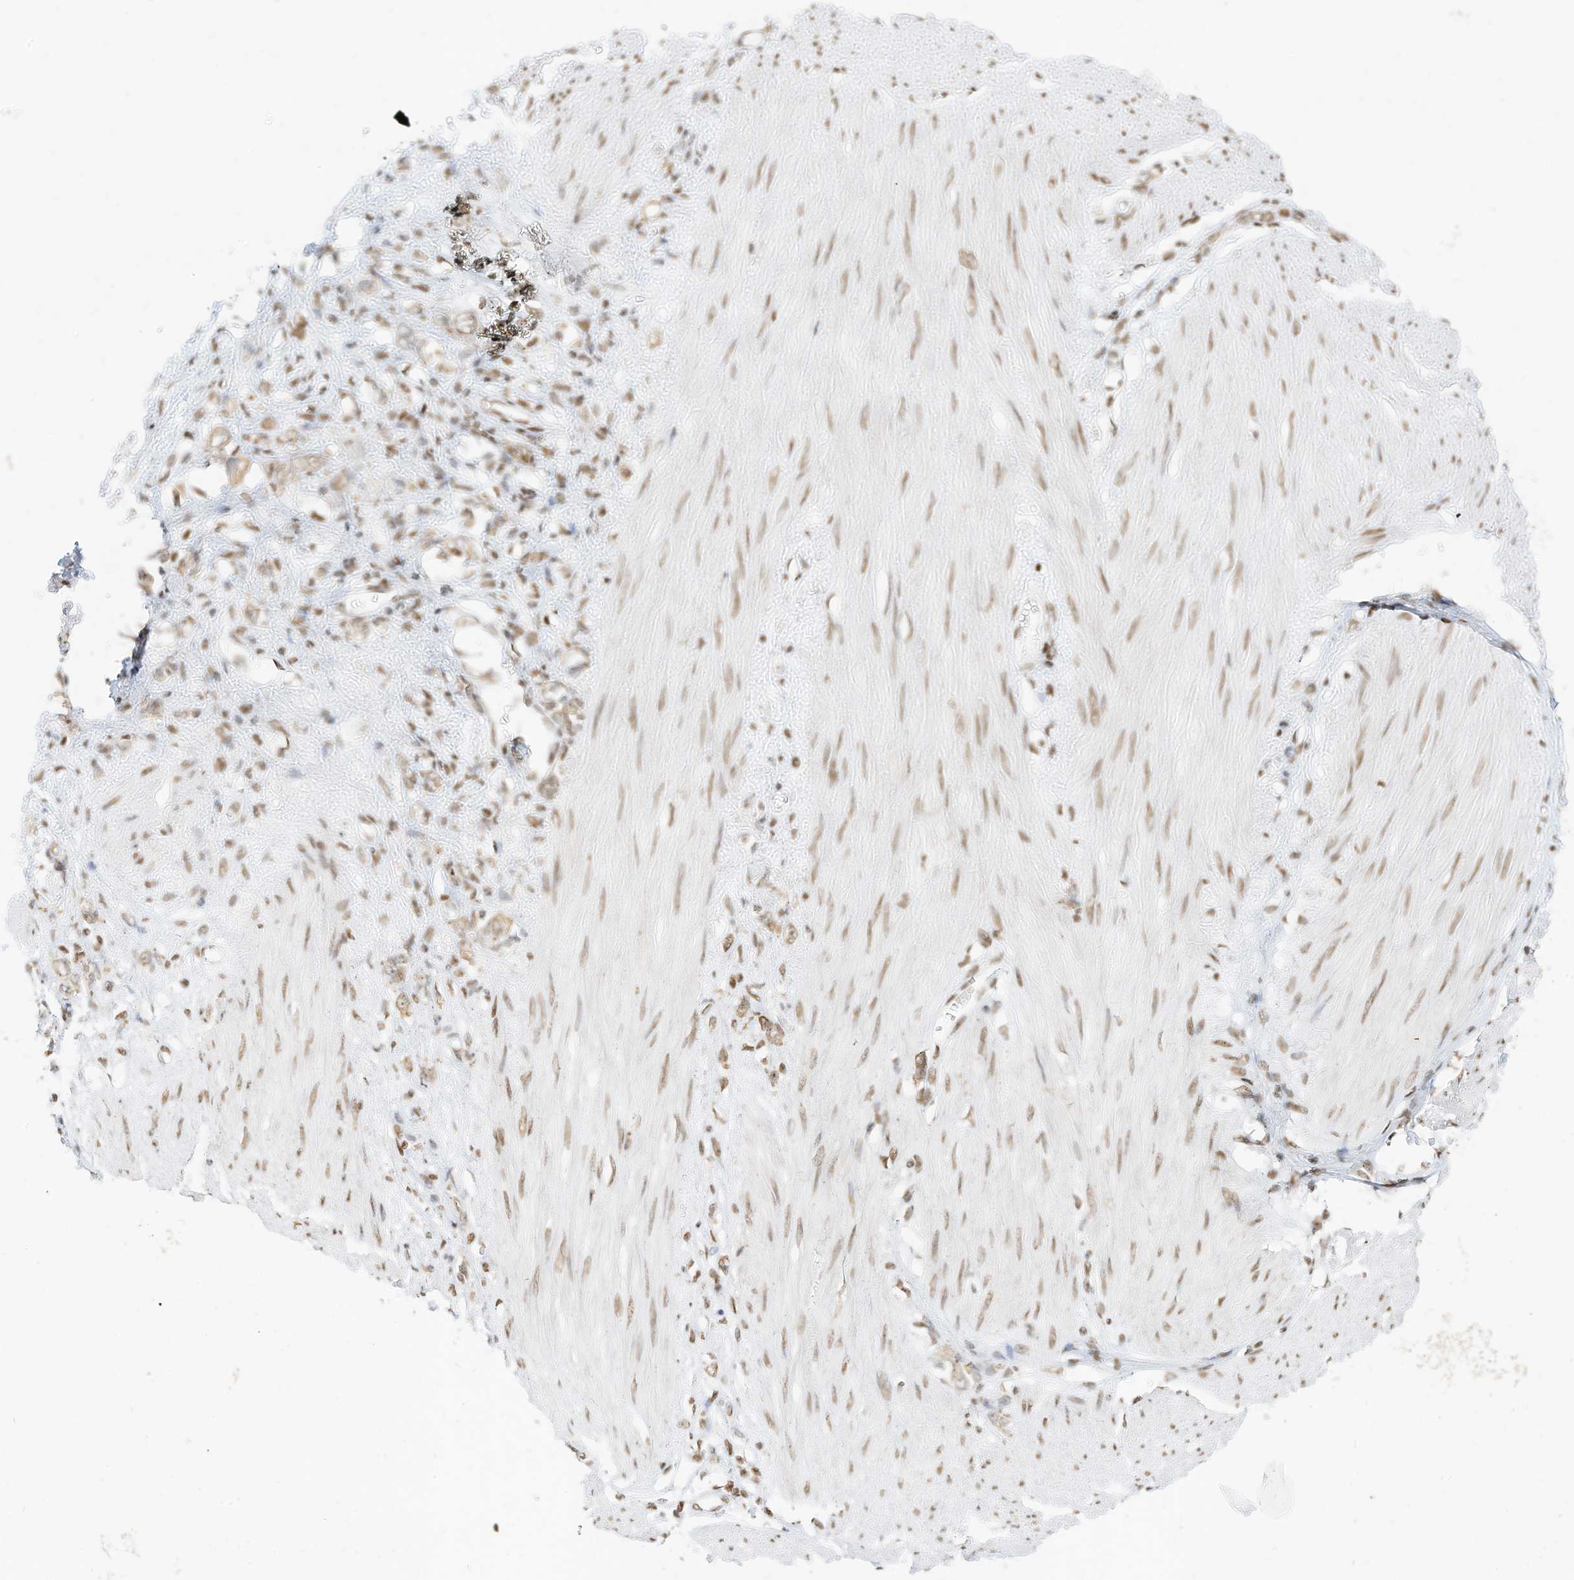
{"staining": {"intensity": "weak", "quantity": ">75%", "location": "nuclear"}, "tissue": "stomach cancer", "cell_type": "Tumor cells", "image_type": "cancer", "snomed": [{"axis": "morphology", "description": "Adenocarcinoma, NOS"}, {"axis": "topography", "description": "Stomach"}], "caption": "The micrograph displays immunohistochemical staining of adenocarcinoma (stomach). There is weak nuclear staining is seen in about >75% of tumor cells.", "gene": "SMARCA2", "patient": {"sex": "female", "age": 76}}